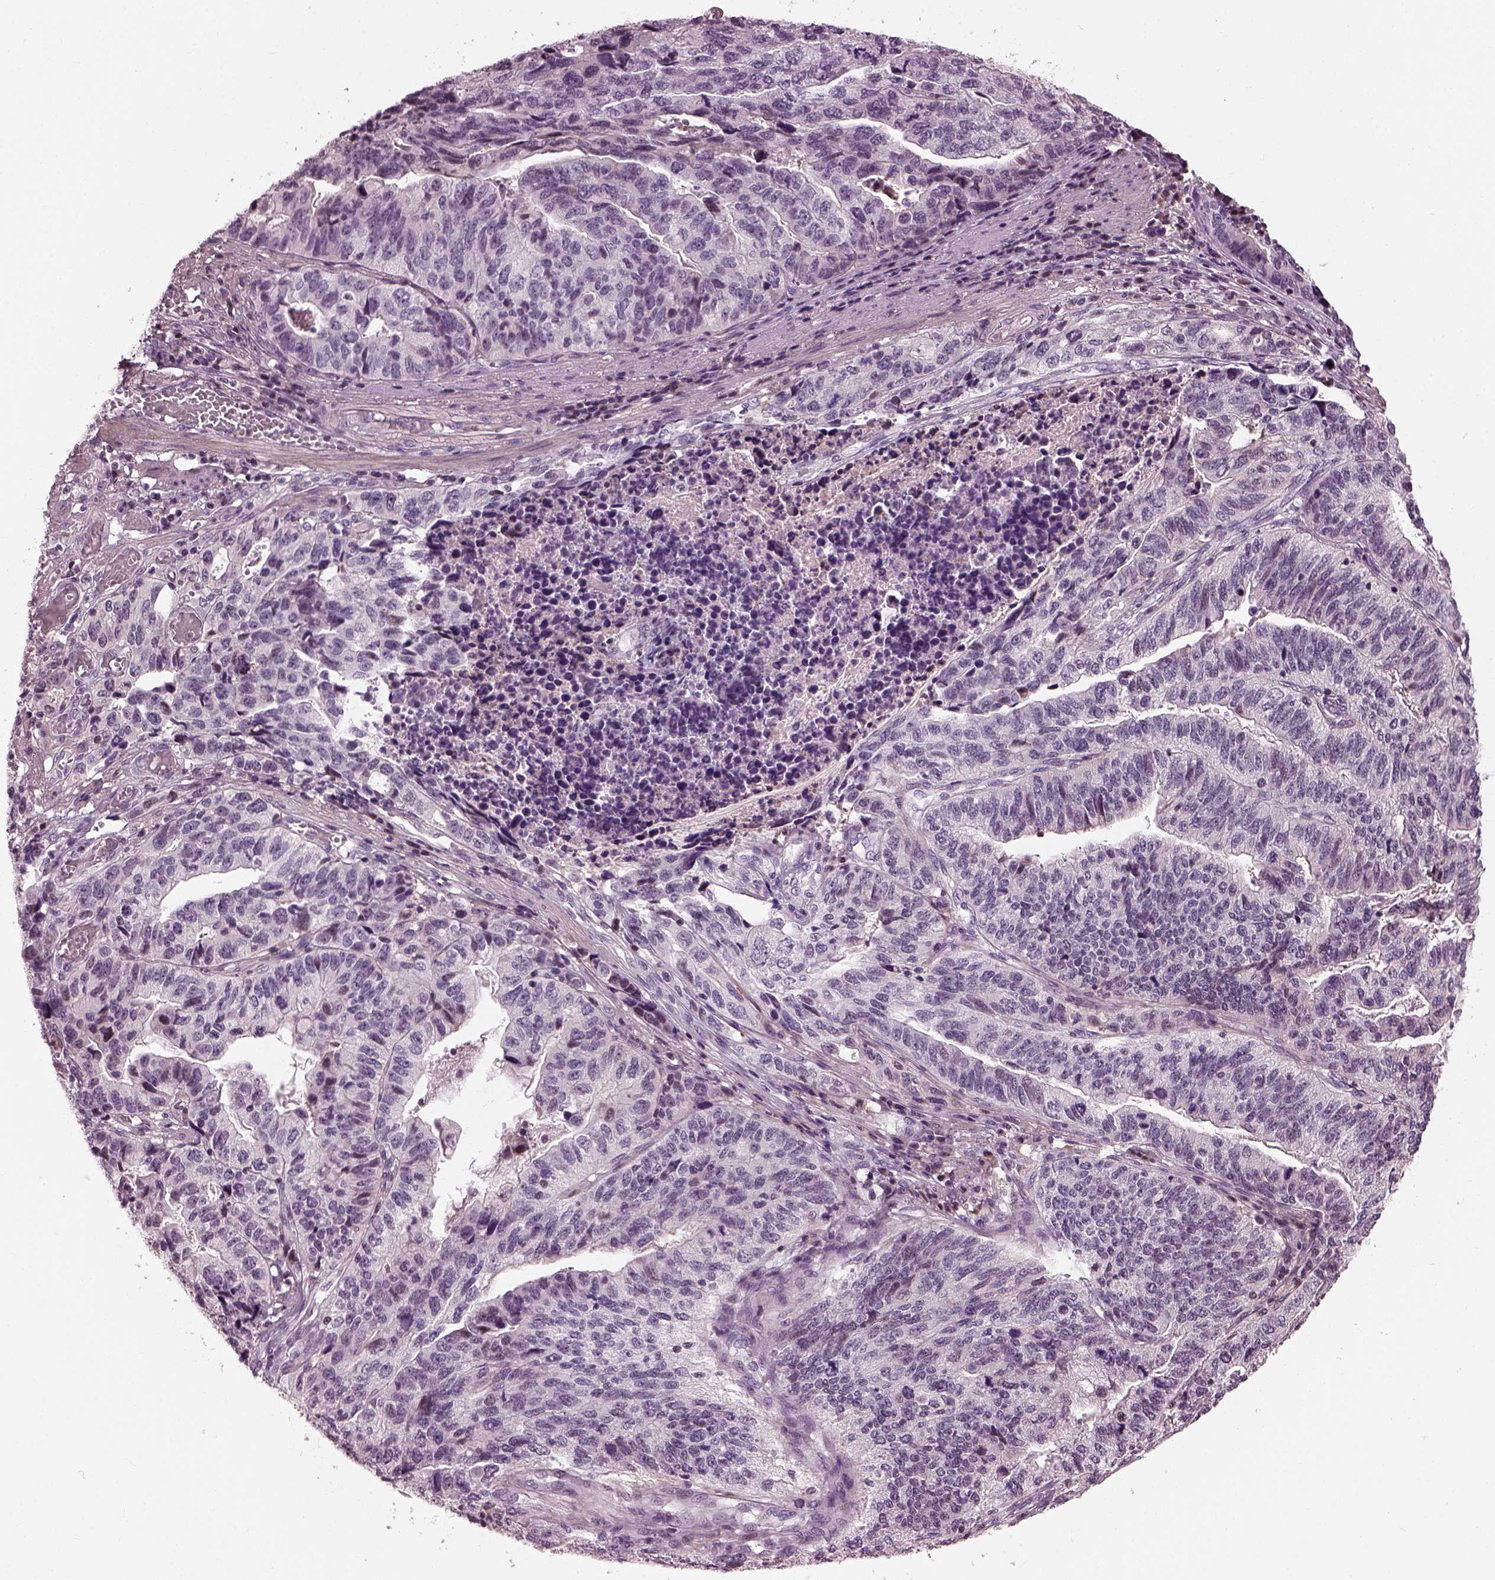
{"staining": {"intensity": "negative", "quantity": "none", "location": "none"}, "tissue": "stomach cancer", "cell_type": "Tumor cells", "image_type": "cancer", "snomed": [{"axis": "morphology", "description": "Adenocarcinoma, NOS"}, {"axis": "topography", "description": "Stomach, upper"}], "caption": "Adenocarcinoma (stomach) was stained to show a protein in brown. There is no significant staining in tumor cells. The staining is performed using DAB brown chromogen with nuclei counter-stained in using hematoxylin.", "gene": "BFSP1", "patient": {"sex": "female", "age": 67}}